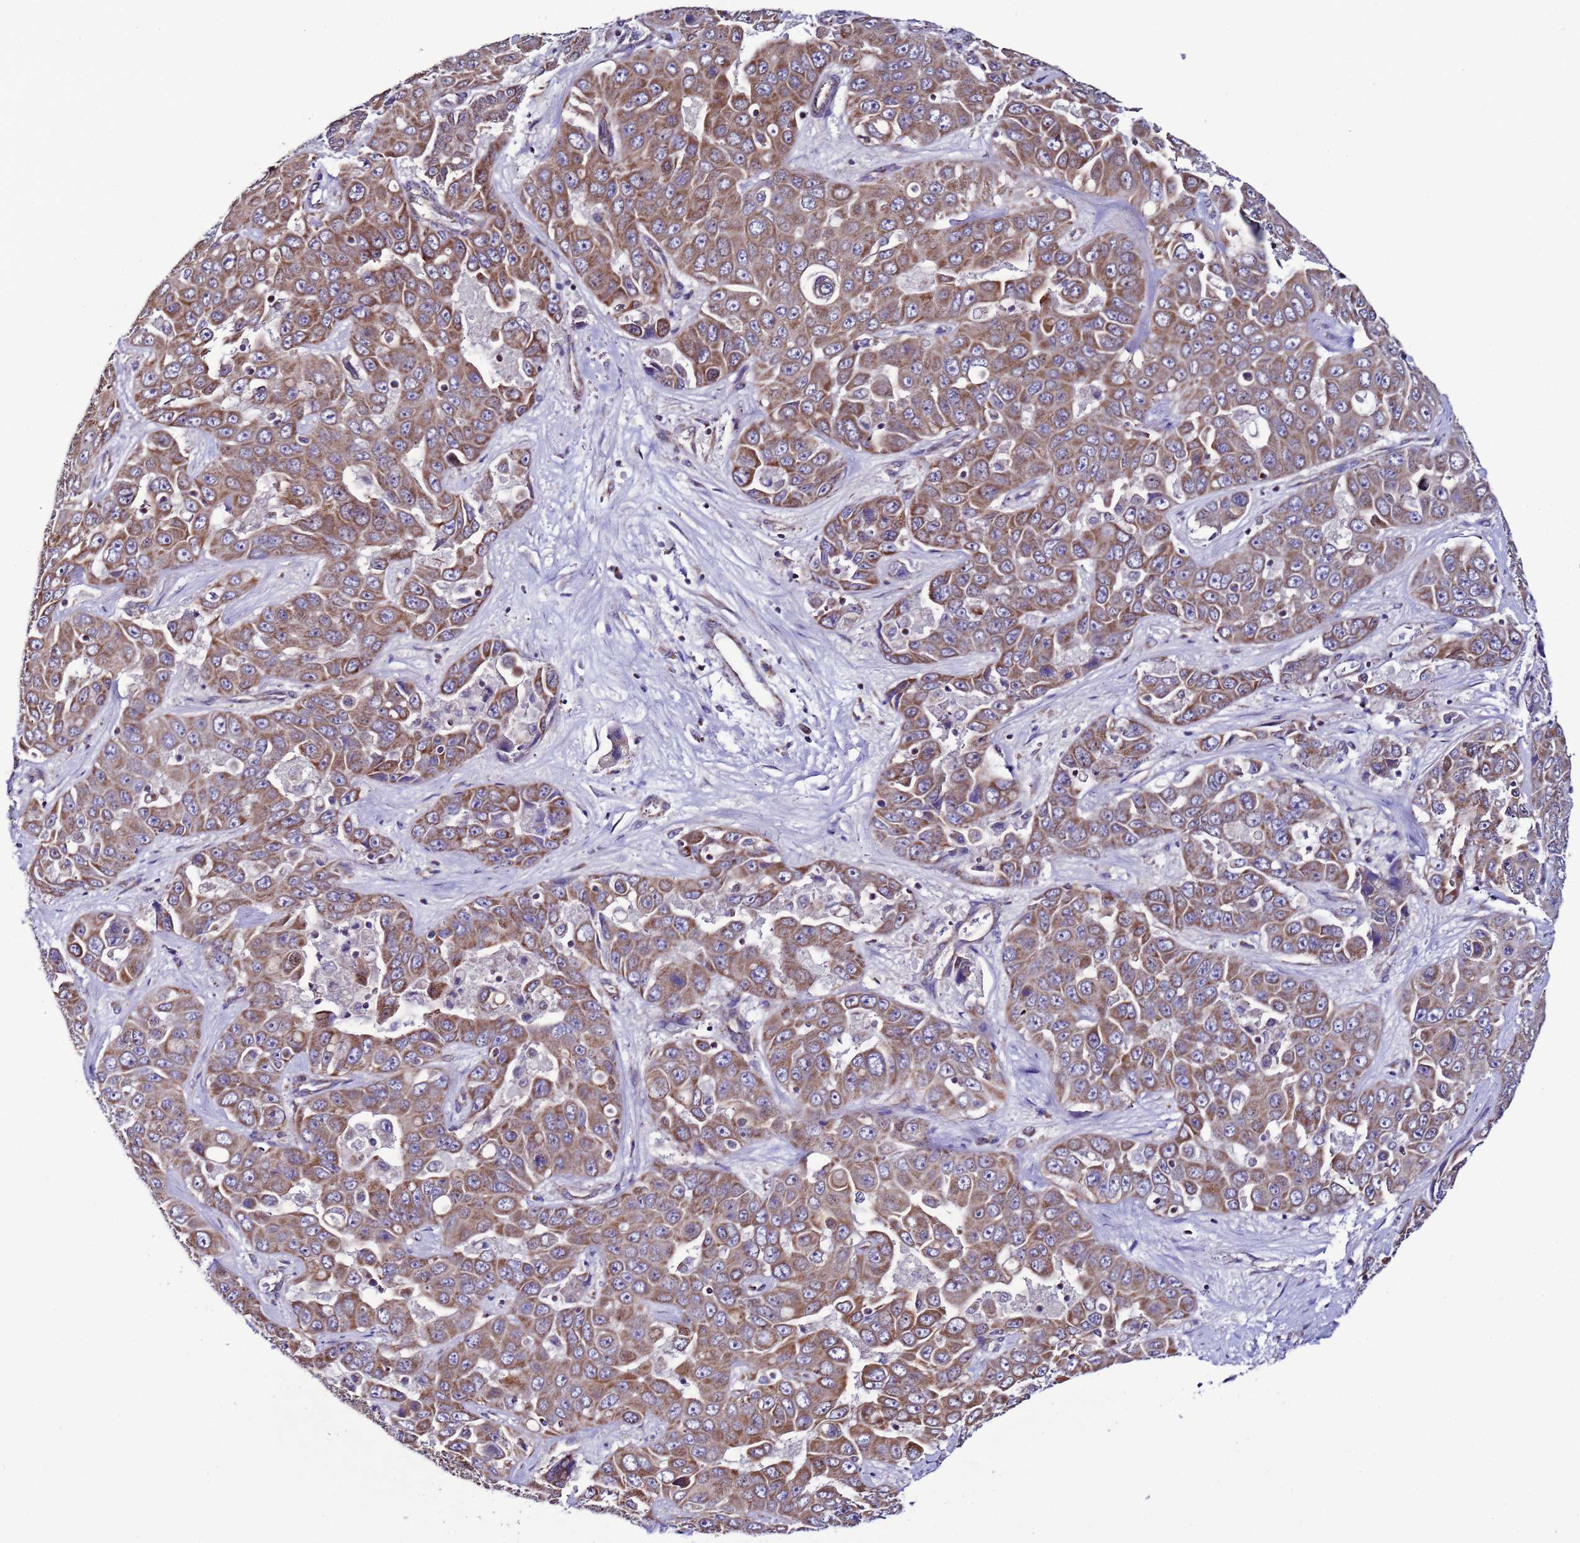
{"staining": {"intensity": "moderate", "quantity": ">75%", "location": "cytoplasmic/membranous"}, "tissue": "liver cancer", "cell_type": "Tumor cells", "image_type": "cancer", "snomed": [{"axis": "morphology", "description": "Cholangiocarcinoma"}, {"axis": "topography", "description": "Liver"}], "caption": "Human liver cancer stained with a brown dye demonstrates moderate cytoplasmic/membranous positive positivity in approximately >75% of tumor cells.", "gene": "AHI1", "patient": {"sex": "female", "age": 52}}